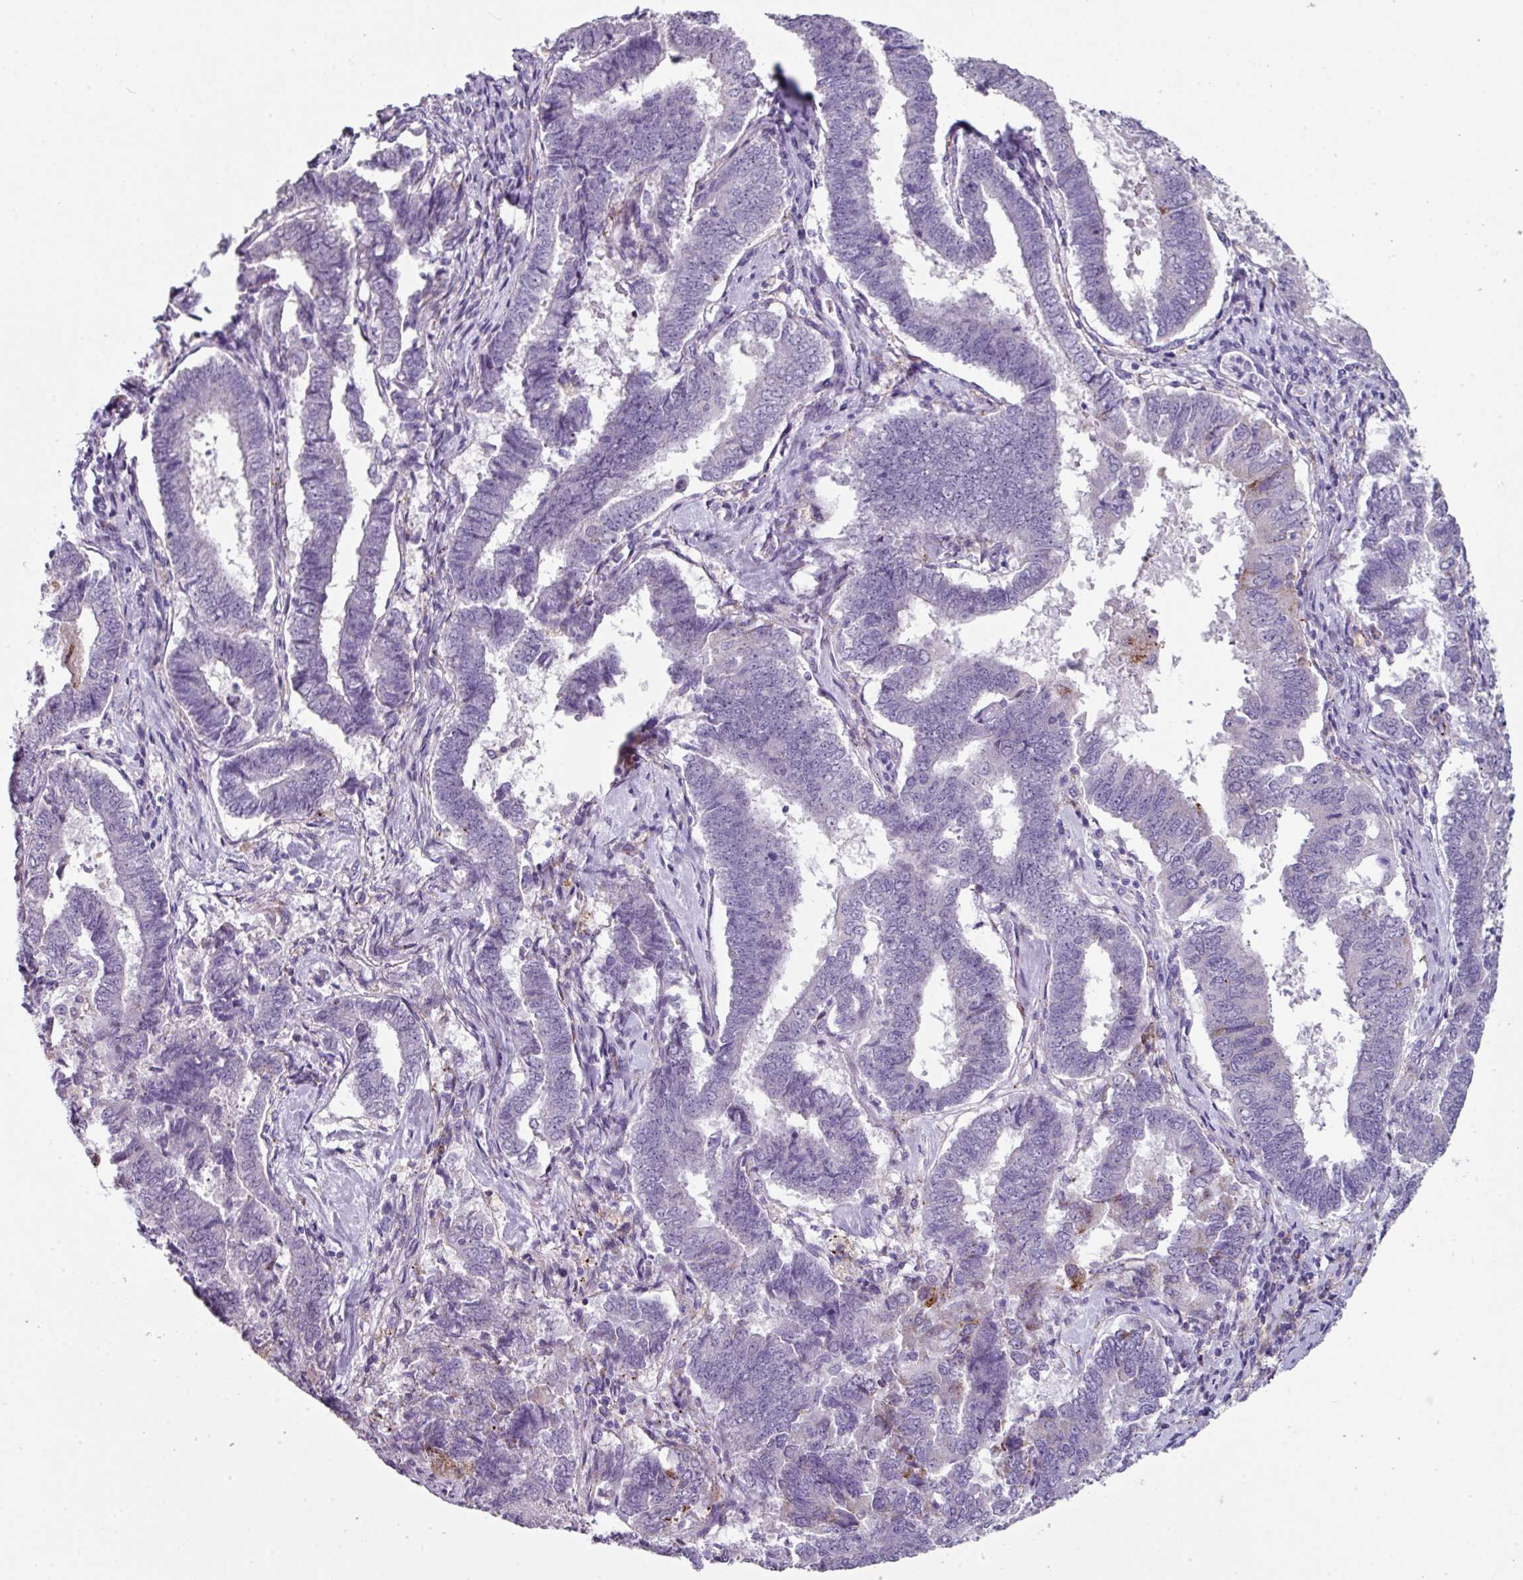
{"staining": {"intensity": "negative", "quantity": "none", "location": "none"}, "tissue": "endometrial cancer", "cell_type": "Tumor cells", "image_type": "cancer", "snomed": [{"axis": "morphology", "description": "Adenocarcinoma, NOS"}, {"axis": "topography", "description": "Endometrium"}], "caption": "Tumor cells show no significant protein staining in adenocarcinoma (endometrial).", "gene": "BMS1", "patient": {"sex": "female", "age": 72}}